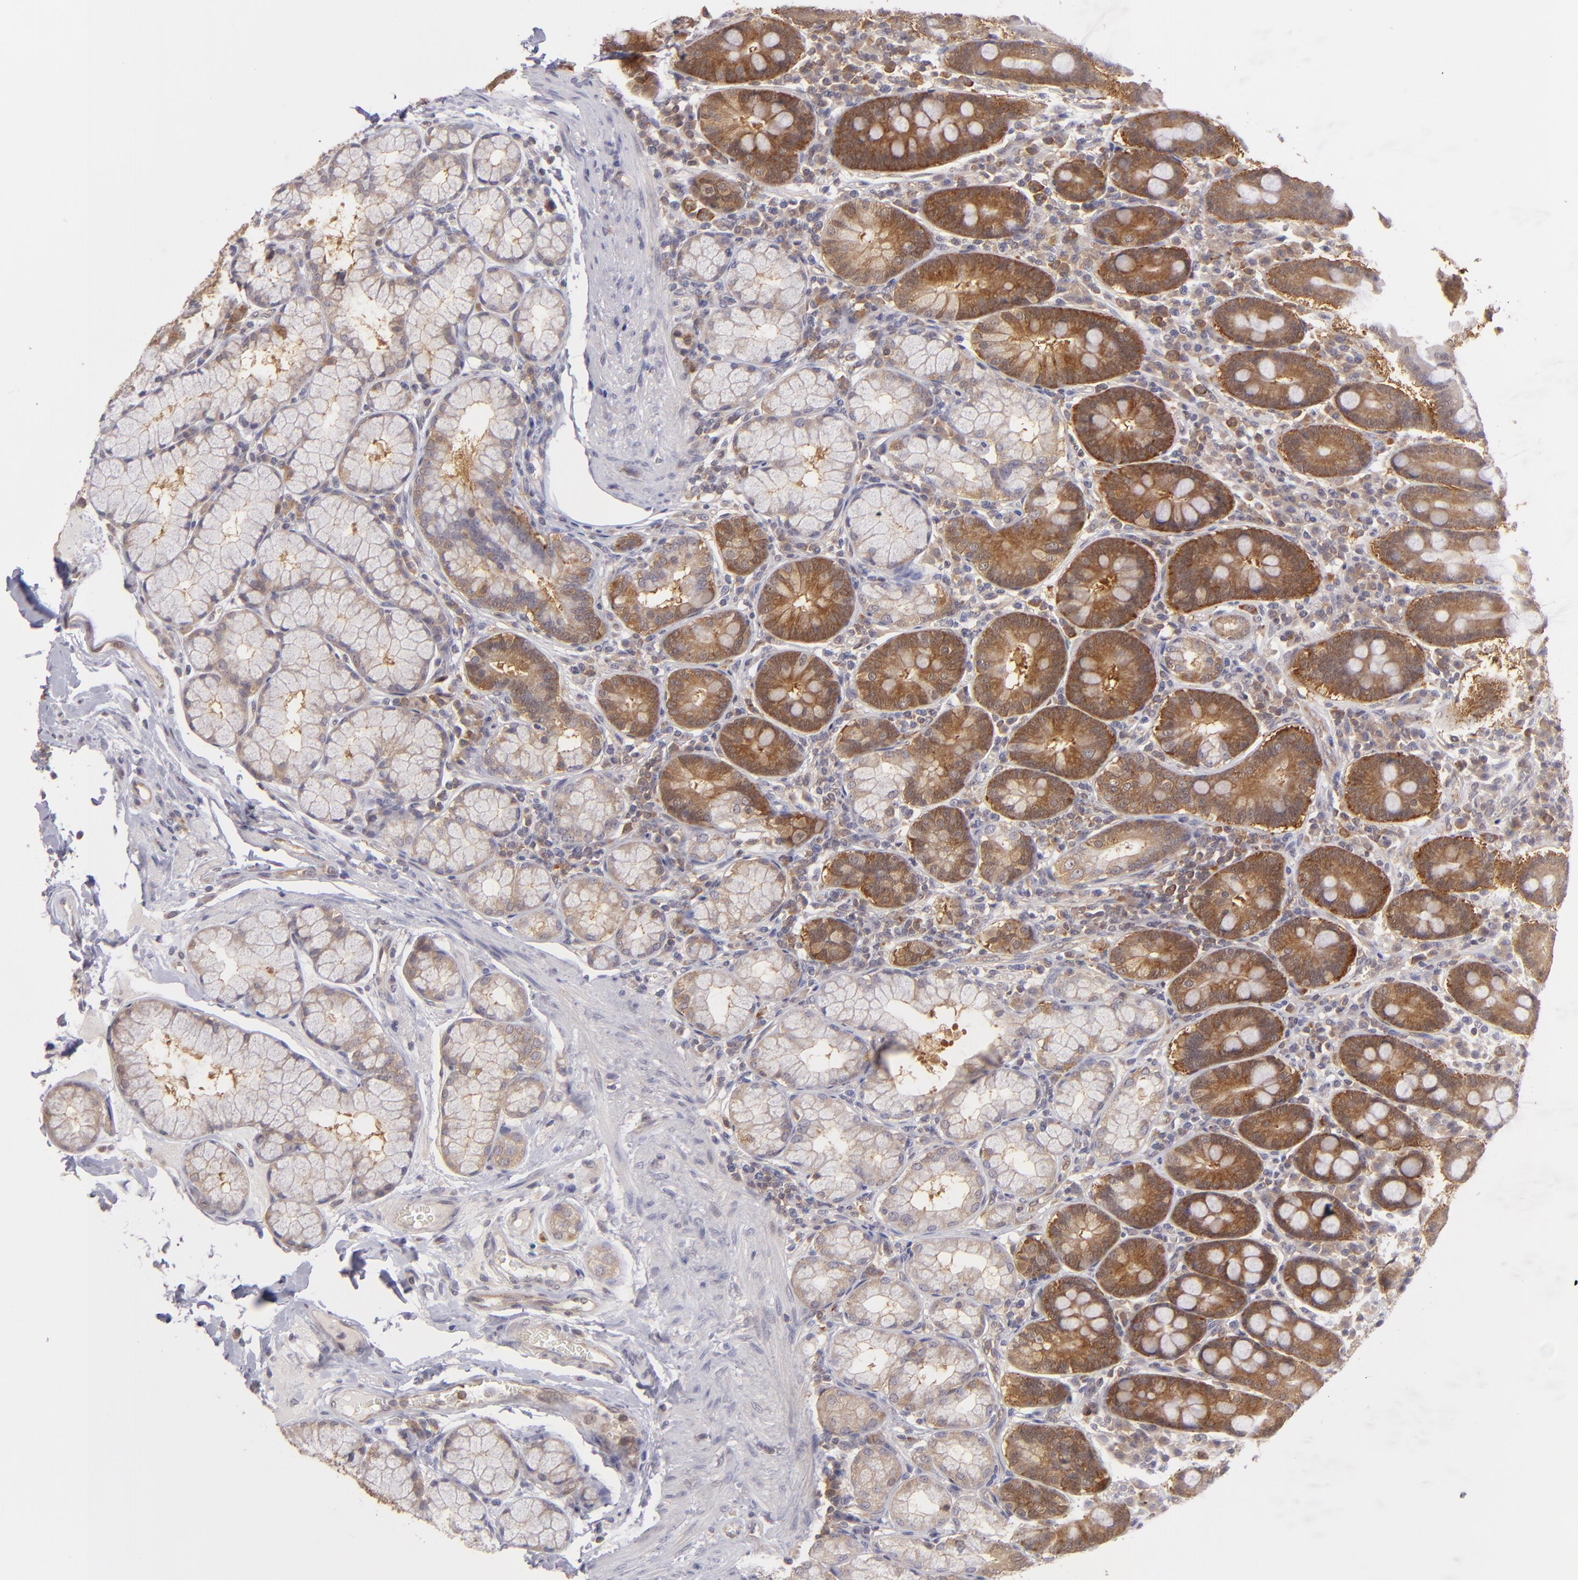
{"staining": {"intensity": "strong", "quantity": ">75%", "location": "cytoplasmic/membranous"}, "tissue": "duodenum", "cell_type": "Glandular cells", "image_type": "normal", "snomed": [{"axis": "morphology", "description": "Normal tissue, NOS"}, {"axis": "topography", "description": "Duodenum"}], "caption": "Immunohistochemistry staining of normal duodenum, which shows high levels of strong cytoplasmic/membranous positivity in about >75% of glandular cells indicating strong cytoplasmic/membranous protein staining. The staining was performed using DAB (3,3'-diaminobenzidine) (brown) for protein detection and nuclei were counterstained in hematoxylin (blue).", "gene": "PTPN13", "patient": {"sex": "male", "age": 50}}